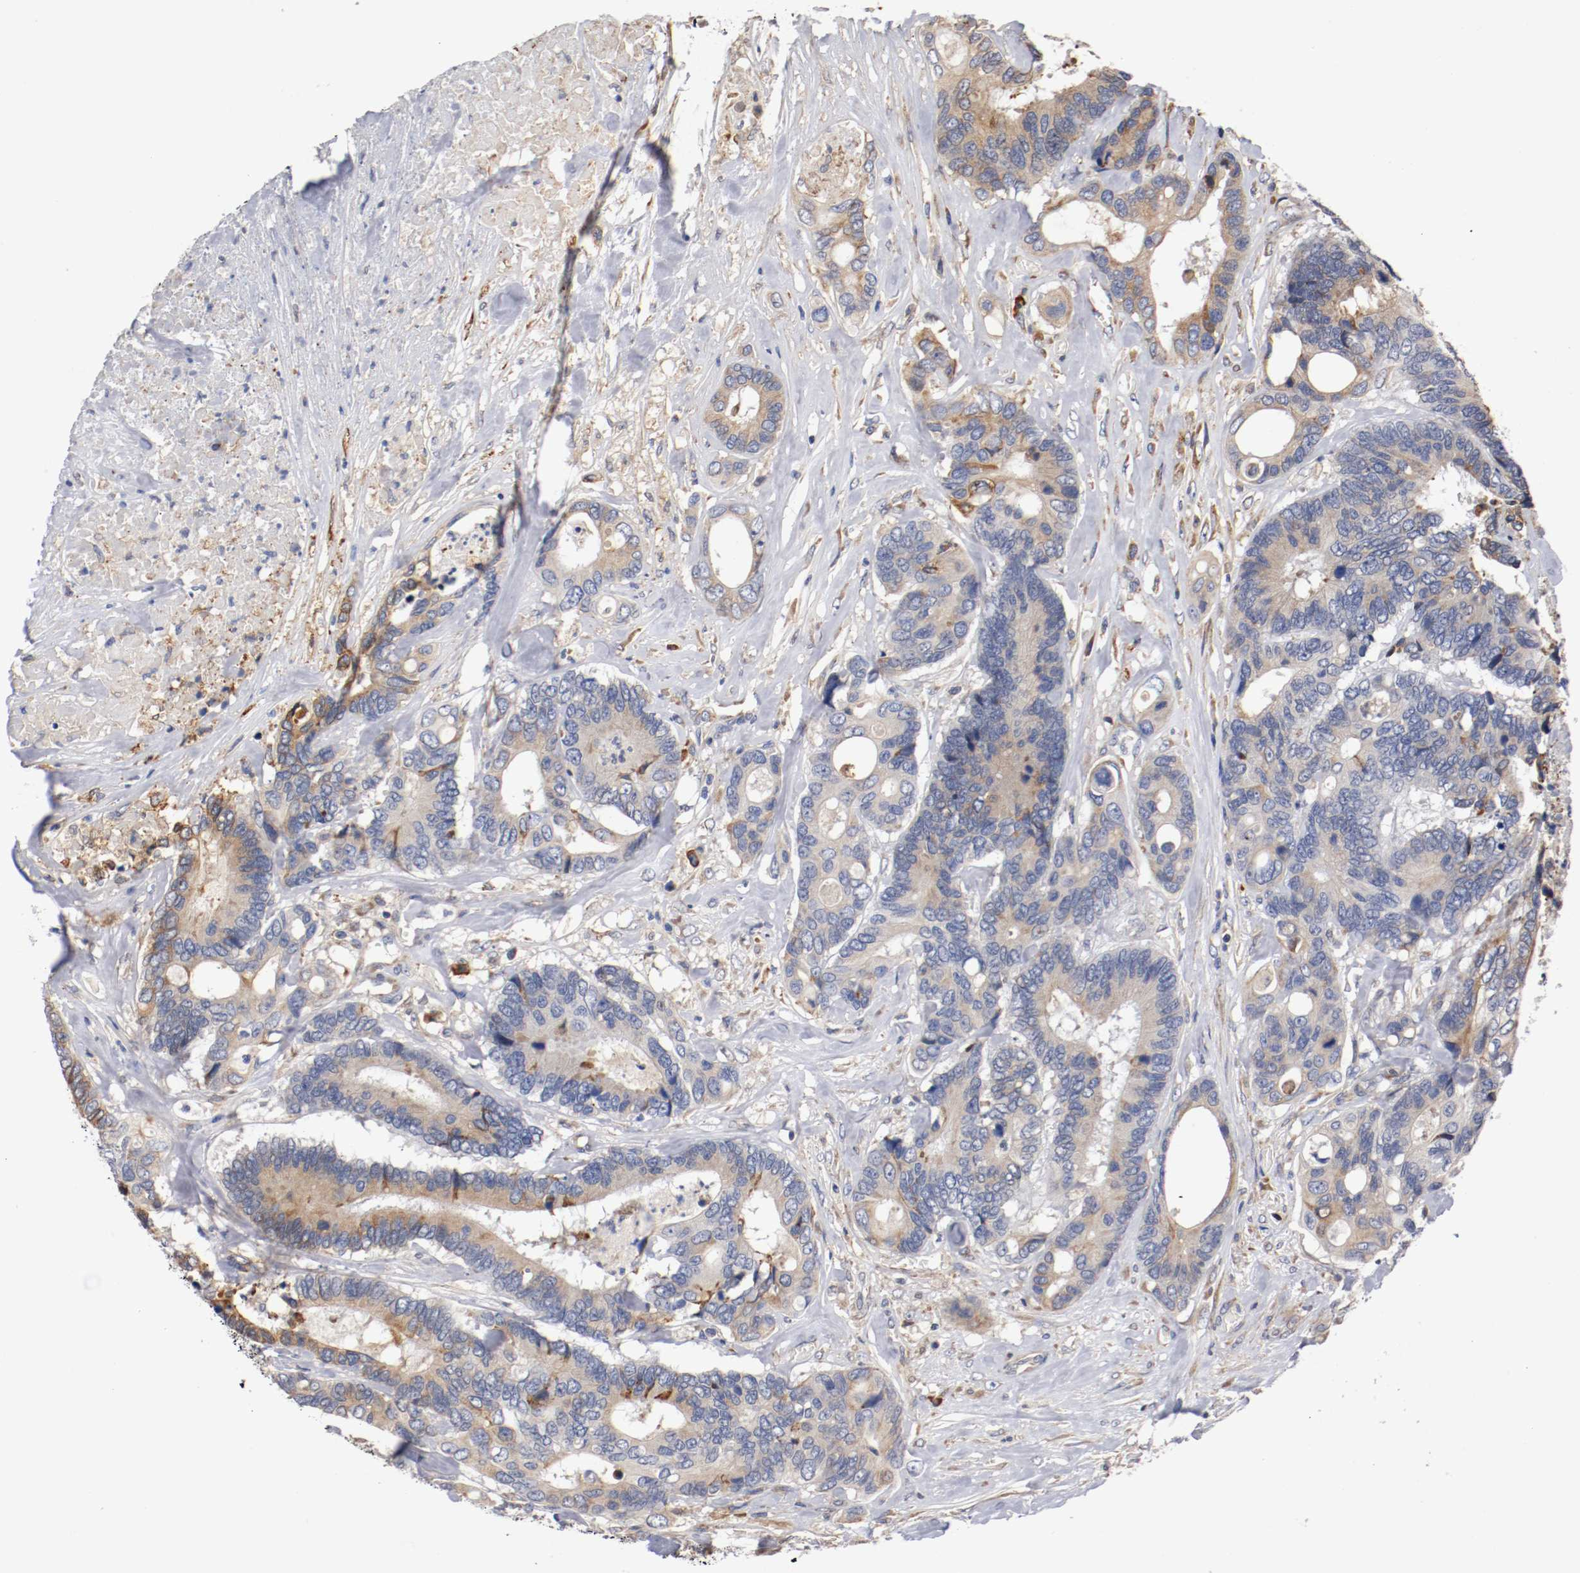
{"staining": {"intensity": "weak", "quantity": ">75%", "location": "cytoplasmic/membranous"}, "tissue": "colorectal cancer", "cell_type": "Tumor cells", "image_type": "cancer", "snomed": [{"axis": "morphology", "description": "Adenocarcinoma, NOS"}, {"axis": "topography", "description": "Rectum"}], "caption": "A photomicrograph showing weak cytoplasmic/membranous positivity in about >75% of tumor cells in adenocarcinoma (colorectal), as visualized by brown immunohistochemical staining.", "gene": "TNFSF13", "patient": {"sex": "male", "age": 55}}